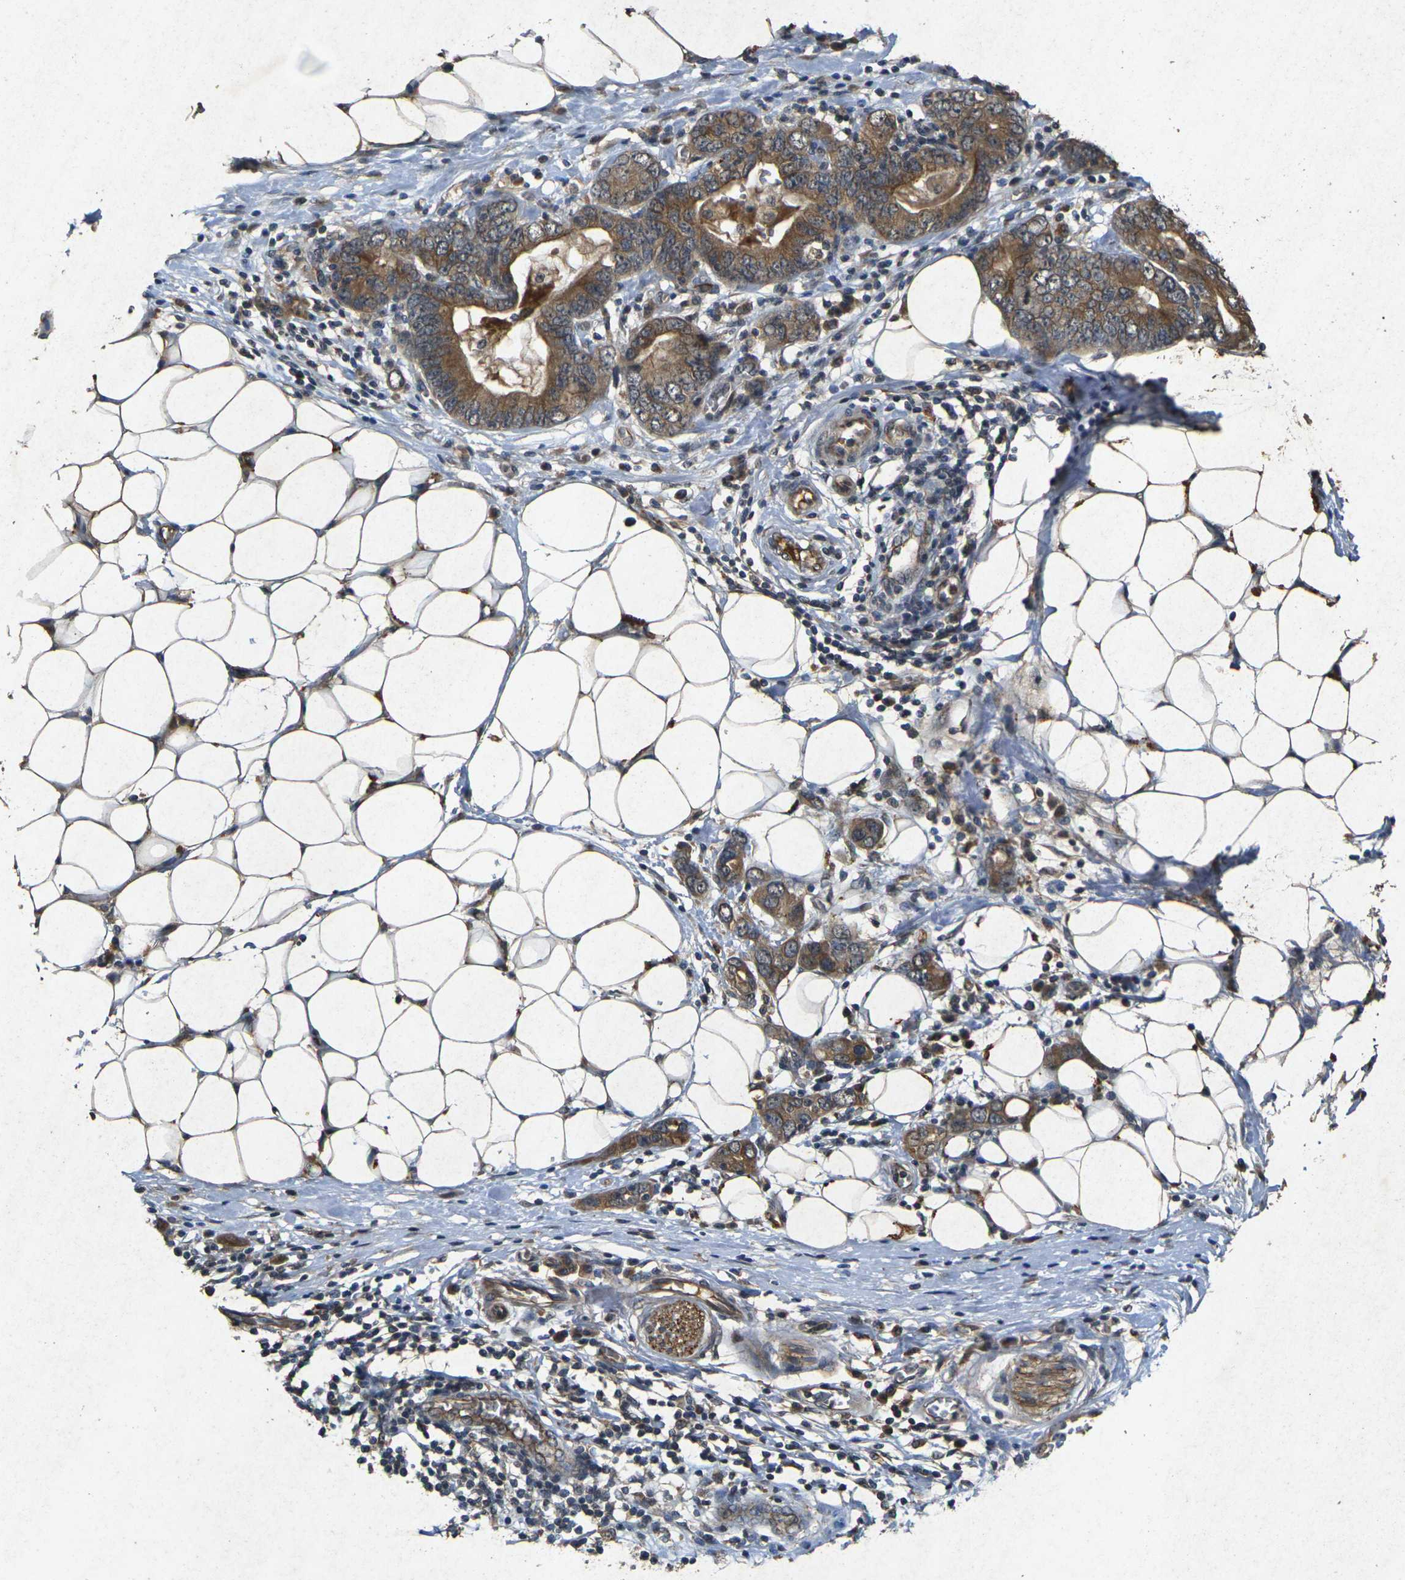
{"staining": {"intensity": "moderate", "quantity": ">75%", "location": "cytoplasmic/membranous"}, "tissue": "stomach cancer", "cell_type": "Tumor cells", "image_type": "cancer", "snomed": [{"axis": "morphology", "description": "Adenocarcinoma, NOS"}, {"axis": "topography", "description": "Stomach, lower"}], "caption": "Immunohistochemistry (IHC) of adenocarcinoma (stomach) displays medium levels of moderate cytoplasmic/membranous expression in about >75% of tumor cells. The staining was performed using DAB to visualize the protein expression in brown, while the nuclei were stained in blue with hematoxylin (Magnification: 20x).", "gene": "RGMA", "patient": {"sex": "female", "age": 93}}